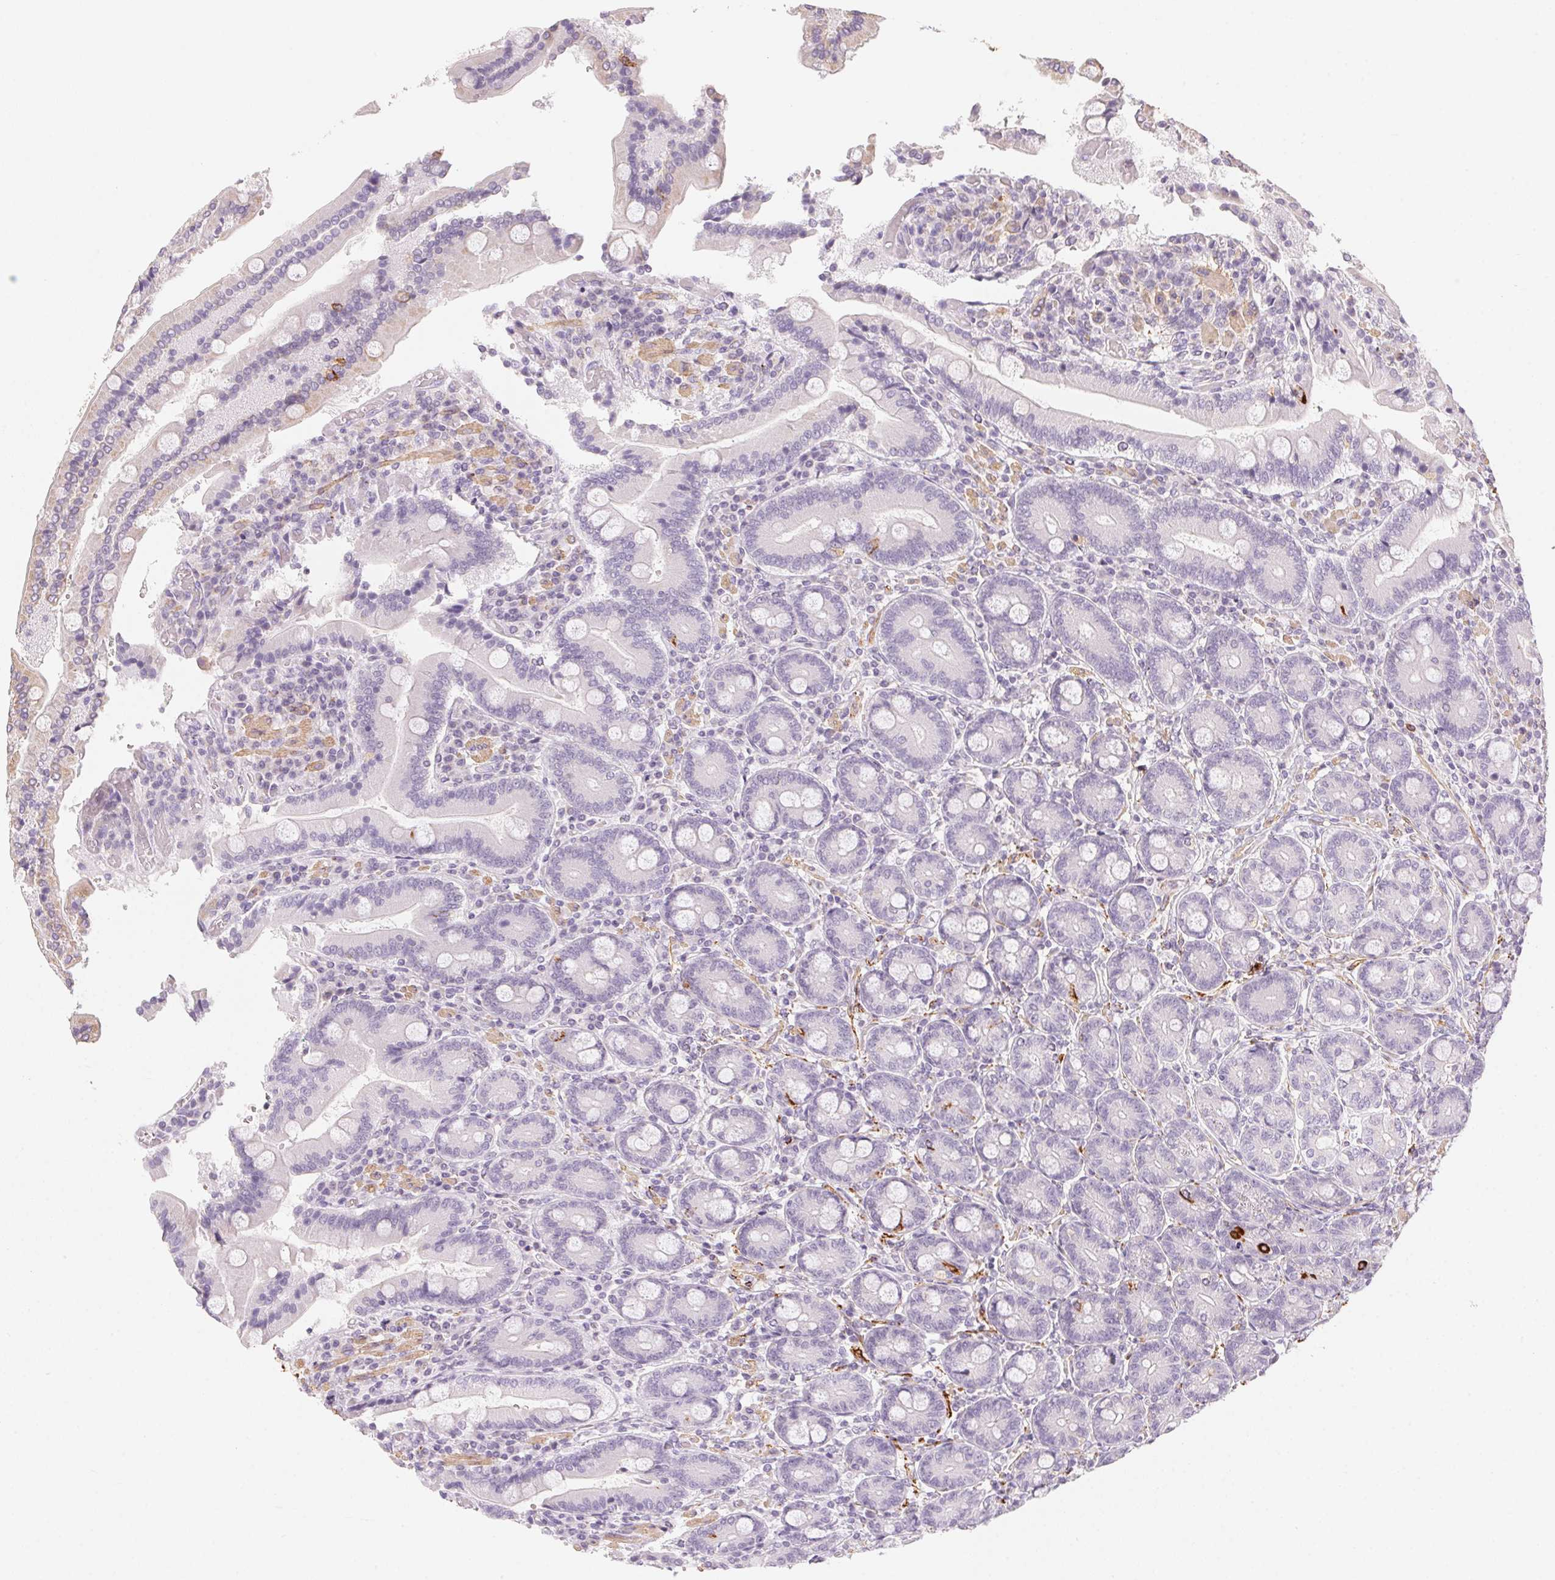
{"staining": {"intensity": "strong", "quantity": "<25%", "location": "cytoplasmic/membranous"}, "tissue": "duodenum", "cell_type": "Glandular cells", "image_type": "normal", "snomed": [{"axis": "morphology", "description": "Normal tissue, NOS"}, {"axis": "topography", "description": "Duodenum"}], "caption": "Brown immunohistochemical staining in normal human duodenum exhibits strong cytoplasmic/membranous positivity in approximately <25% of glandular cells. Immunohistochemistry stains the protein in brown and the nuclei are stained blue.", "gene": "PRPH", "patient": {"sex": "female", "age": 62}}